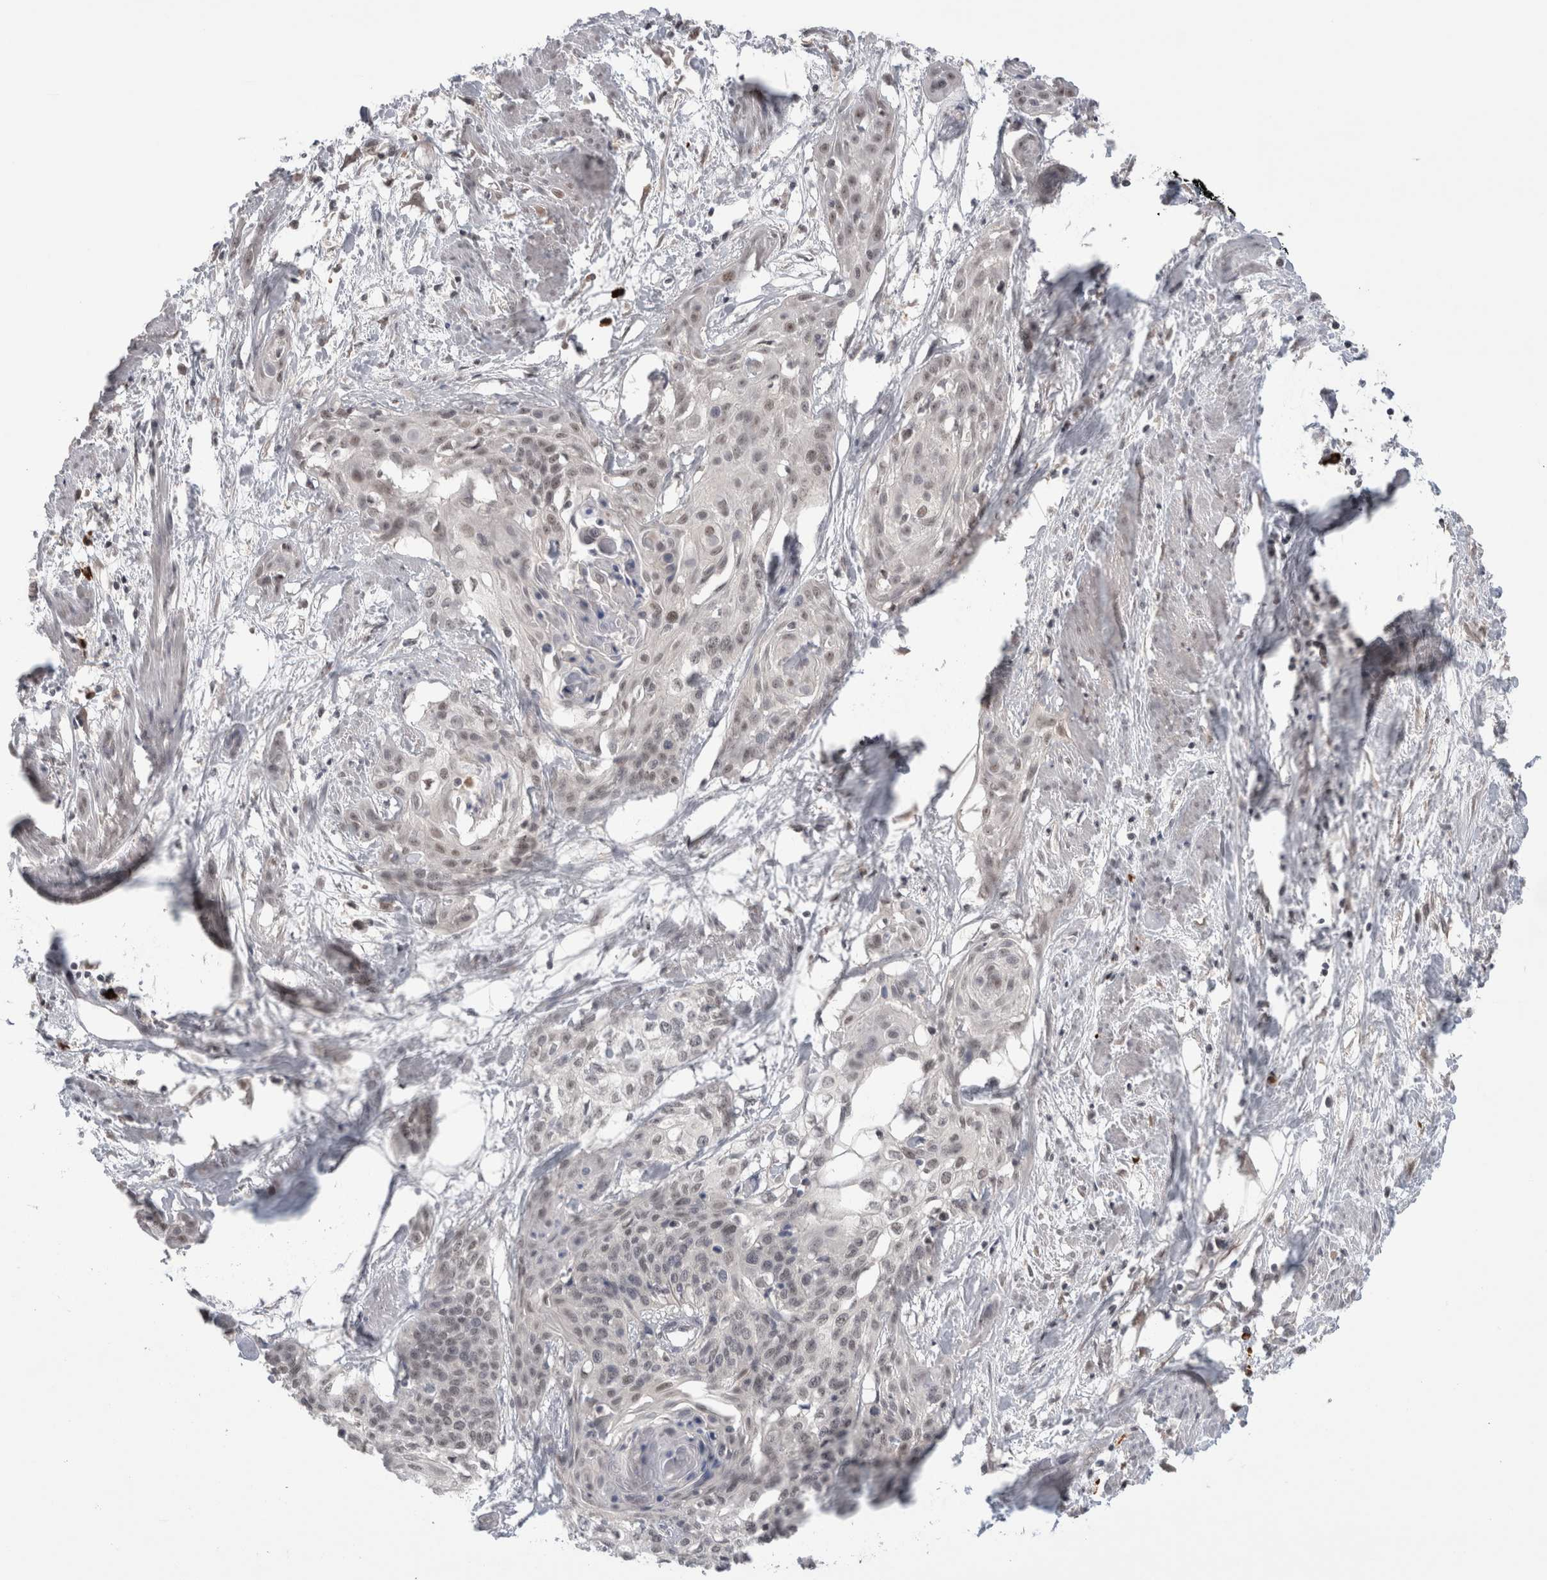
{"staining": {"intensity": "weak", "quantity": "<25%", "location": "nuclear"}, "tissue": "cervical cancer", "cell_type": "Tumor cells", "image_type": "cancer", "snomed": [{"axis": "morphology", "description": "Squamous cell carcinoma, NOS"}, {"axis": "topography", "description": "Cervix"}], "caption": "A high-resolution image shows immunohistochemistry staining of cervical cancer (squamous cell carcinoma), which shows no significant positivity in tumor cells. (DAB immunohistochemistry with hematoxylin counter stain).", "gene": "ZNF24", "patient": {"sex": "female", "age": 57}}